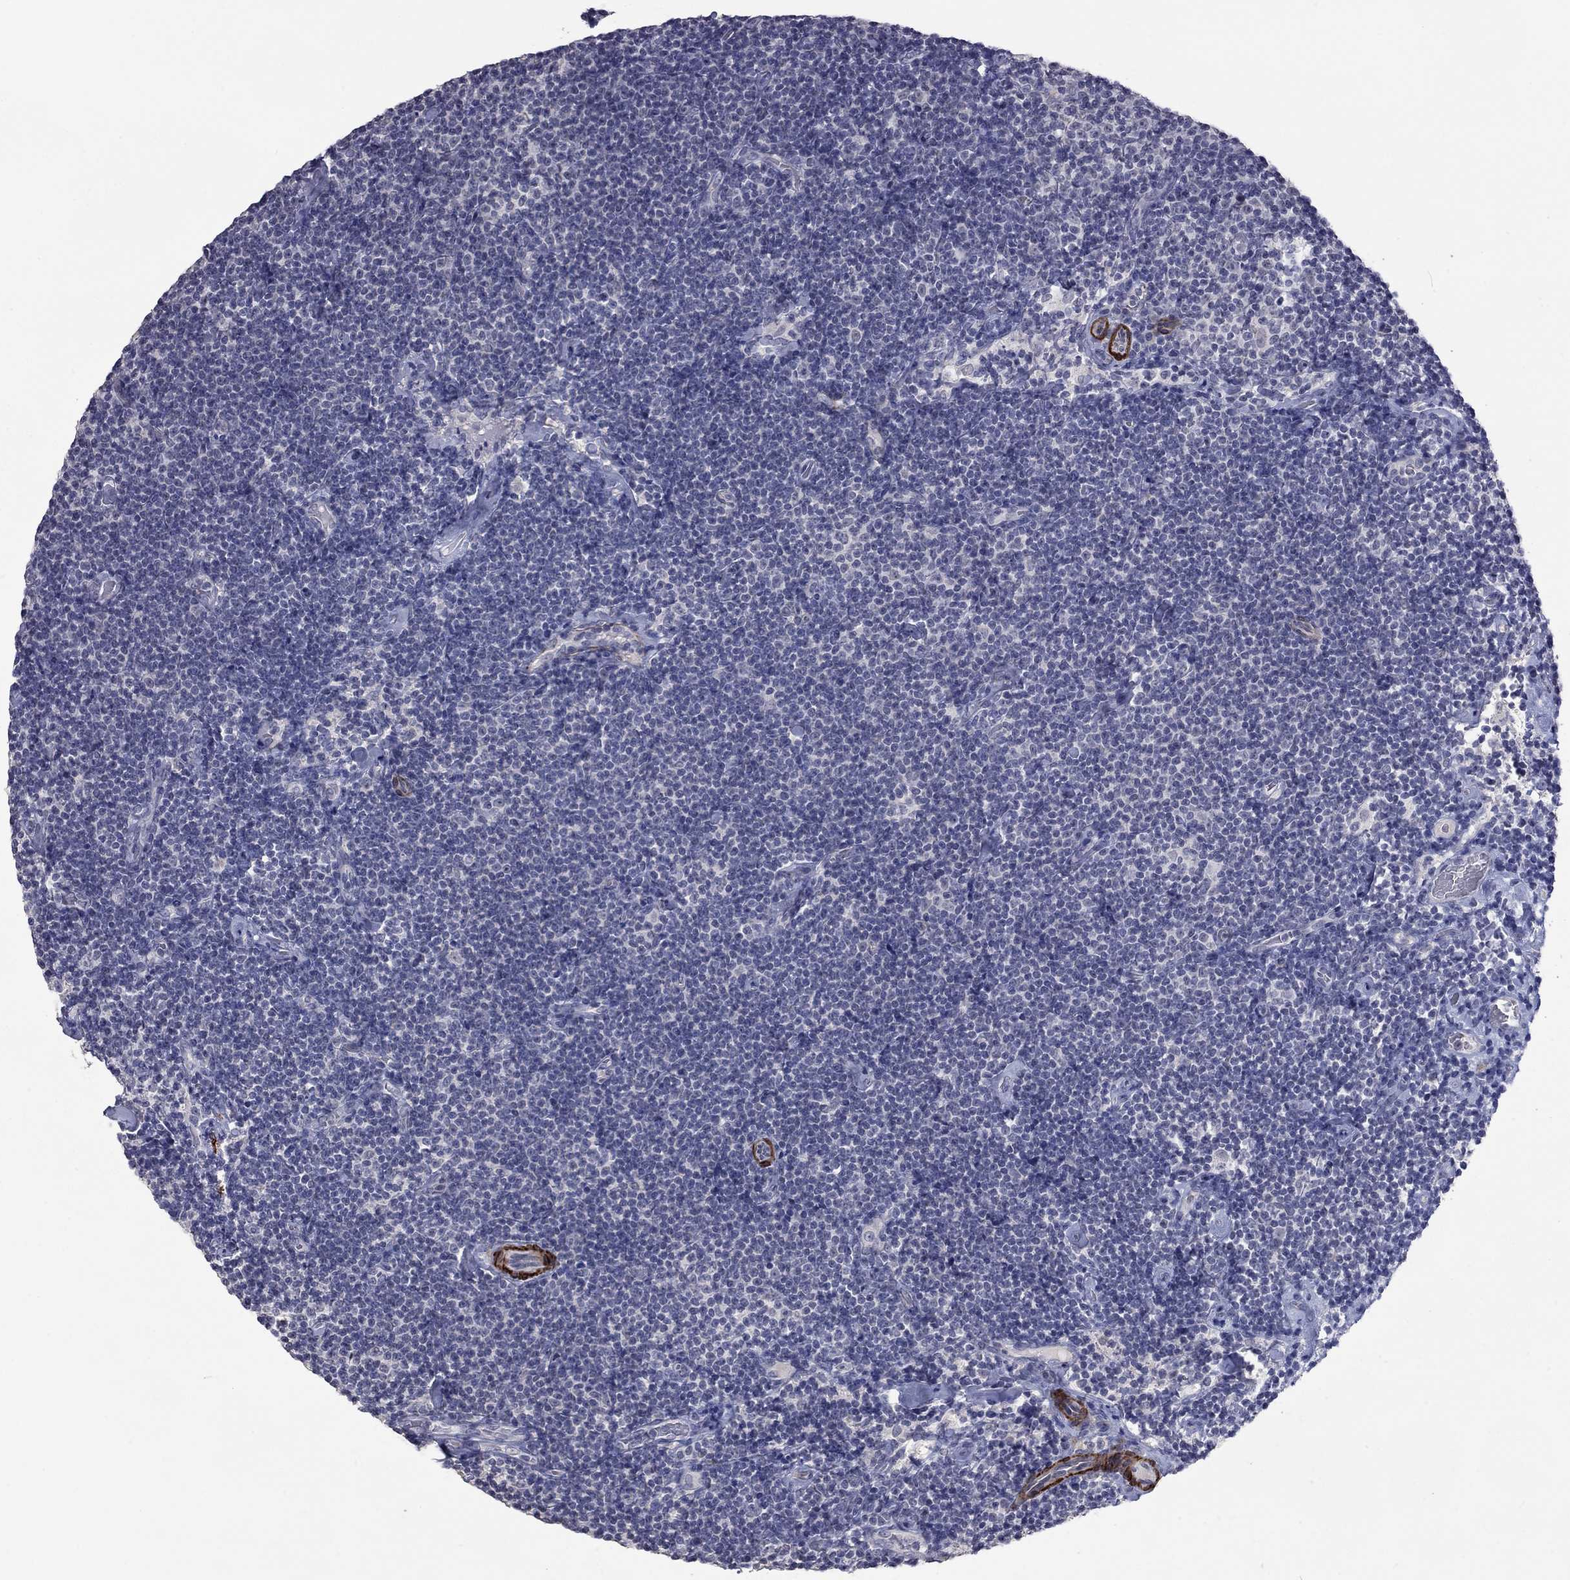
{"staining": {"intensity": "negative", "quantity": "none", "location": "none"}, "tissue": "lymphoma", "cell_type": "Tumor cells", "image_type": "cancer", "snomed": [{"axis": "morphology", "description": "Malignant lymphoma, non-Hodgkin's type, Low grade"}, {"axis": "topography", "description": "Lymph node"}], "caption": "The histopathology image displays no staining of tumor cells in lymphoma. (Stains: DAB (3,3'-diaminobenzidine) IHC with hematoxylin counter stain, Microscopy: brightfield microscopy at high magnification).", "gene": "IP6K3", "patient": {"sex": "male", "age": 81}}